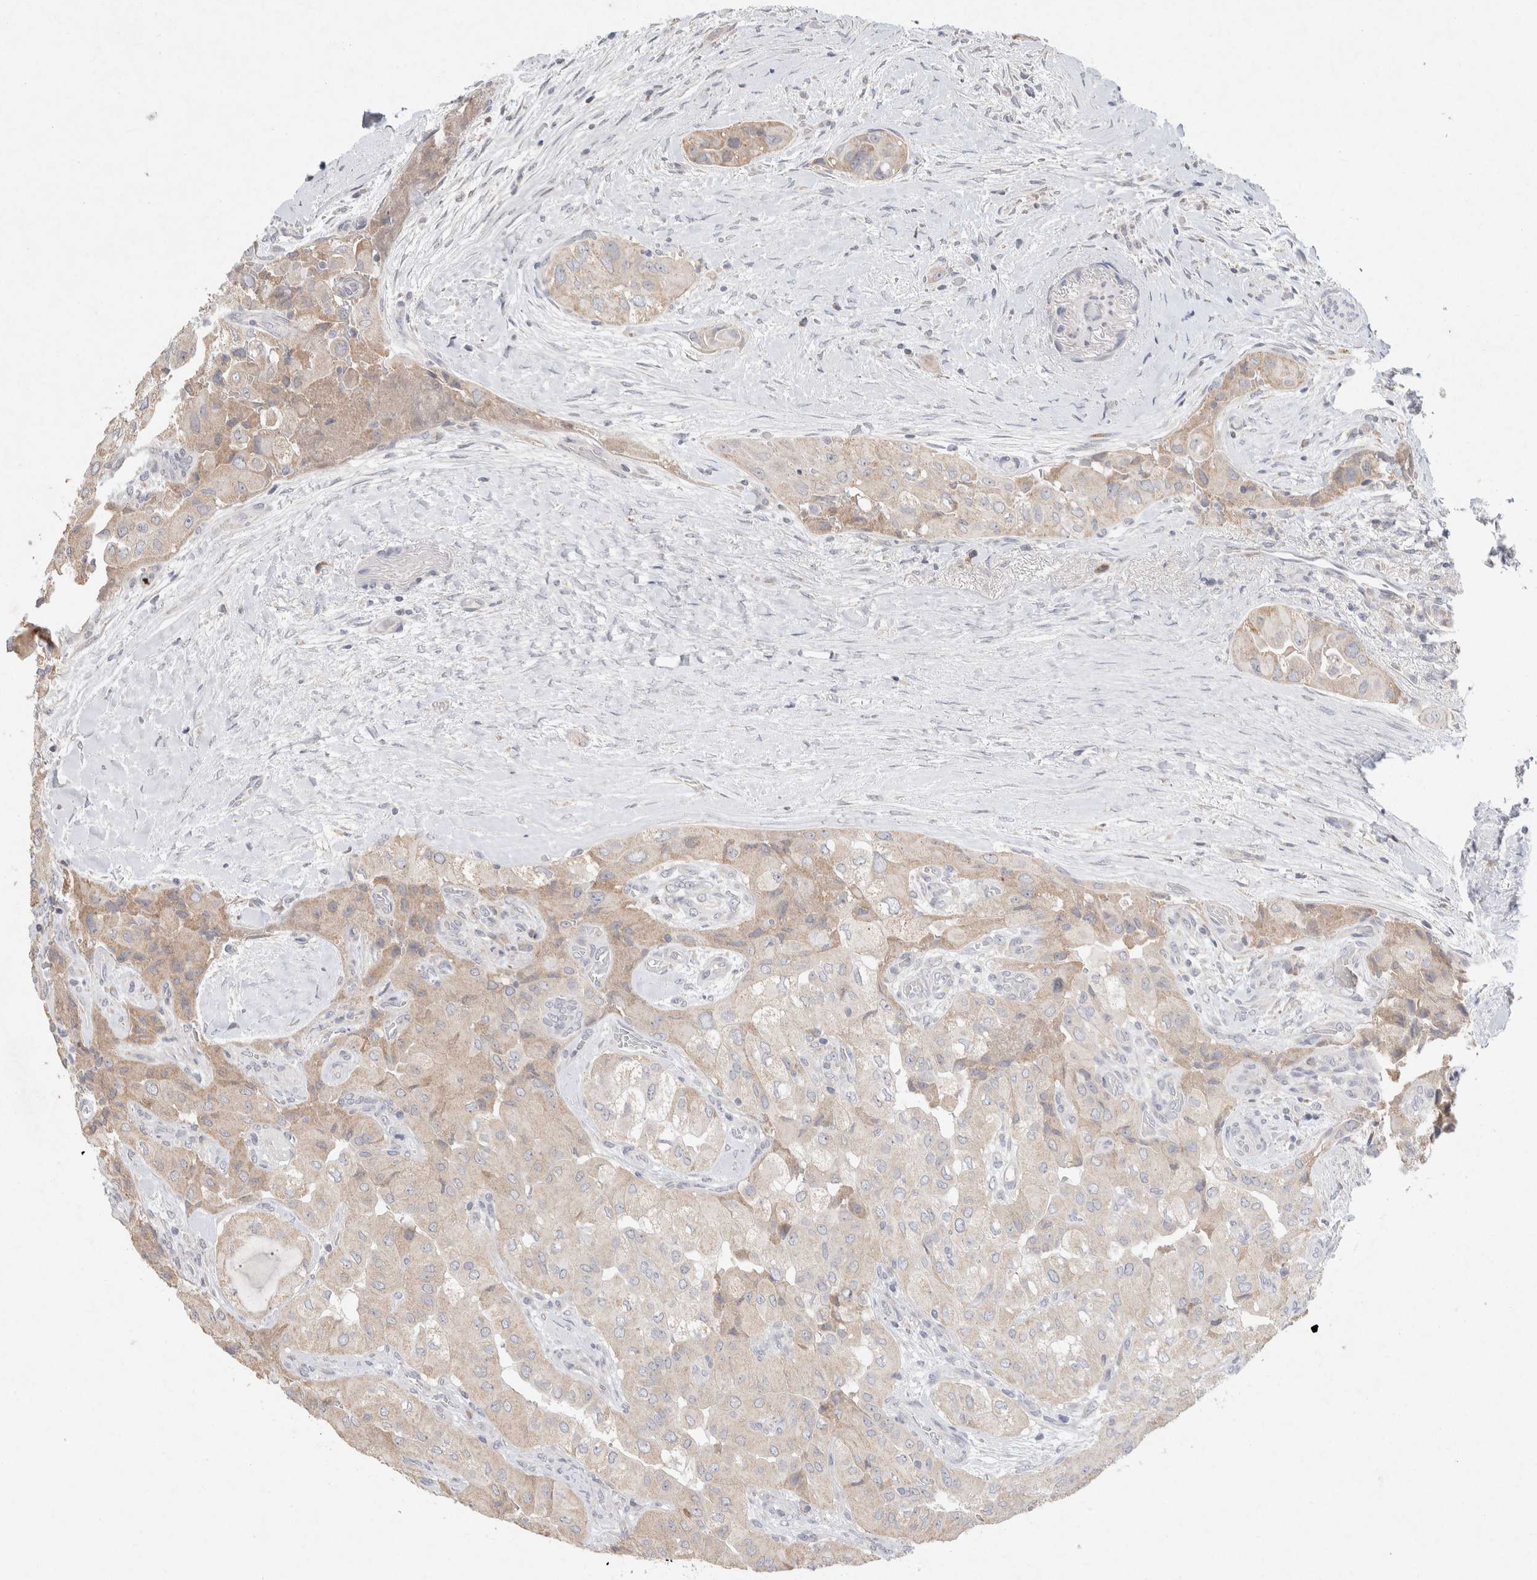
{"staining": {"intensity": "weak", "quantity": "25%-75%", "location": "cytoplasmic/membranous"}, "tissue": "thyroid cancer", "cell_type": "Tumor cells", "image_type": "cancer", "snomed": [{"axis": "morphology", "description": "Papillary adenocarcinoma, NOS"}, {"axis": "topography", "description": "Thyroid gland"}], "caption": "Immunohistochemistry histopathology image of neoplastic tissue: human papillary adenocarcinoma (thyroid) stained using immunohistochemistry reveals low levels of weak protein expression localized specifically in the cytoplasmic/membranous of tumor cells, appearing as a cytoplasmic/membranous brown color.", "gene": "CMTM4", "patient": {"sex": "female", "age": 59}}